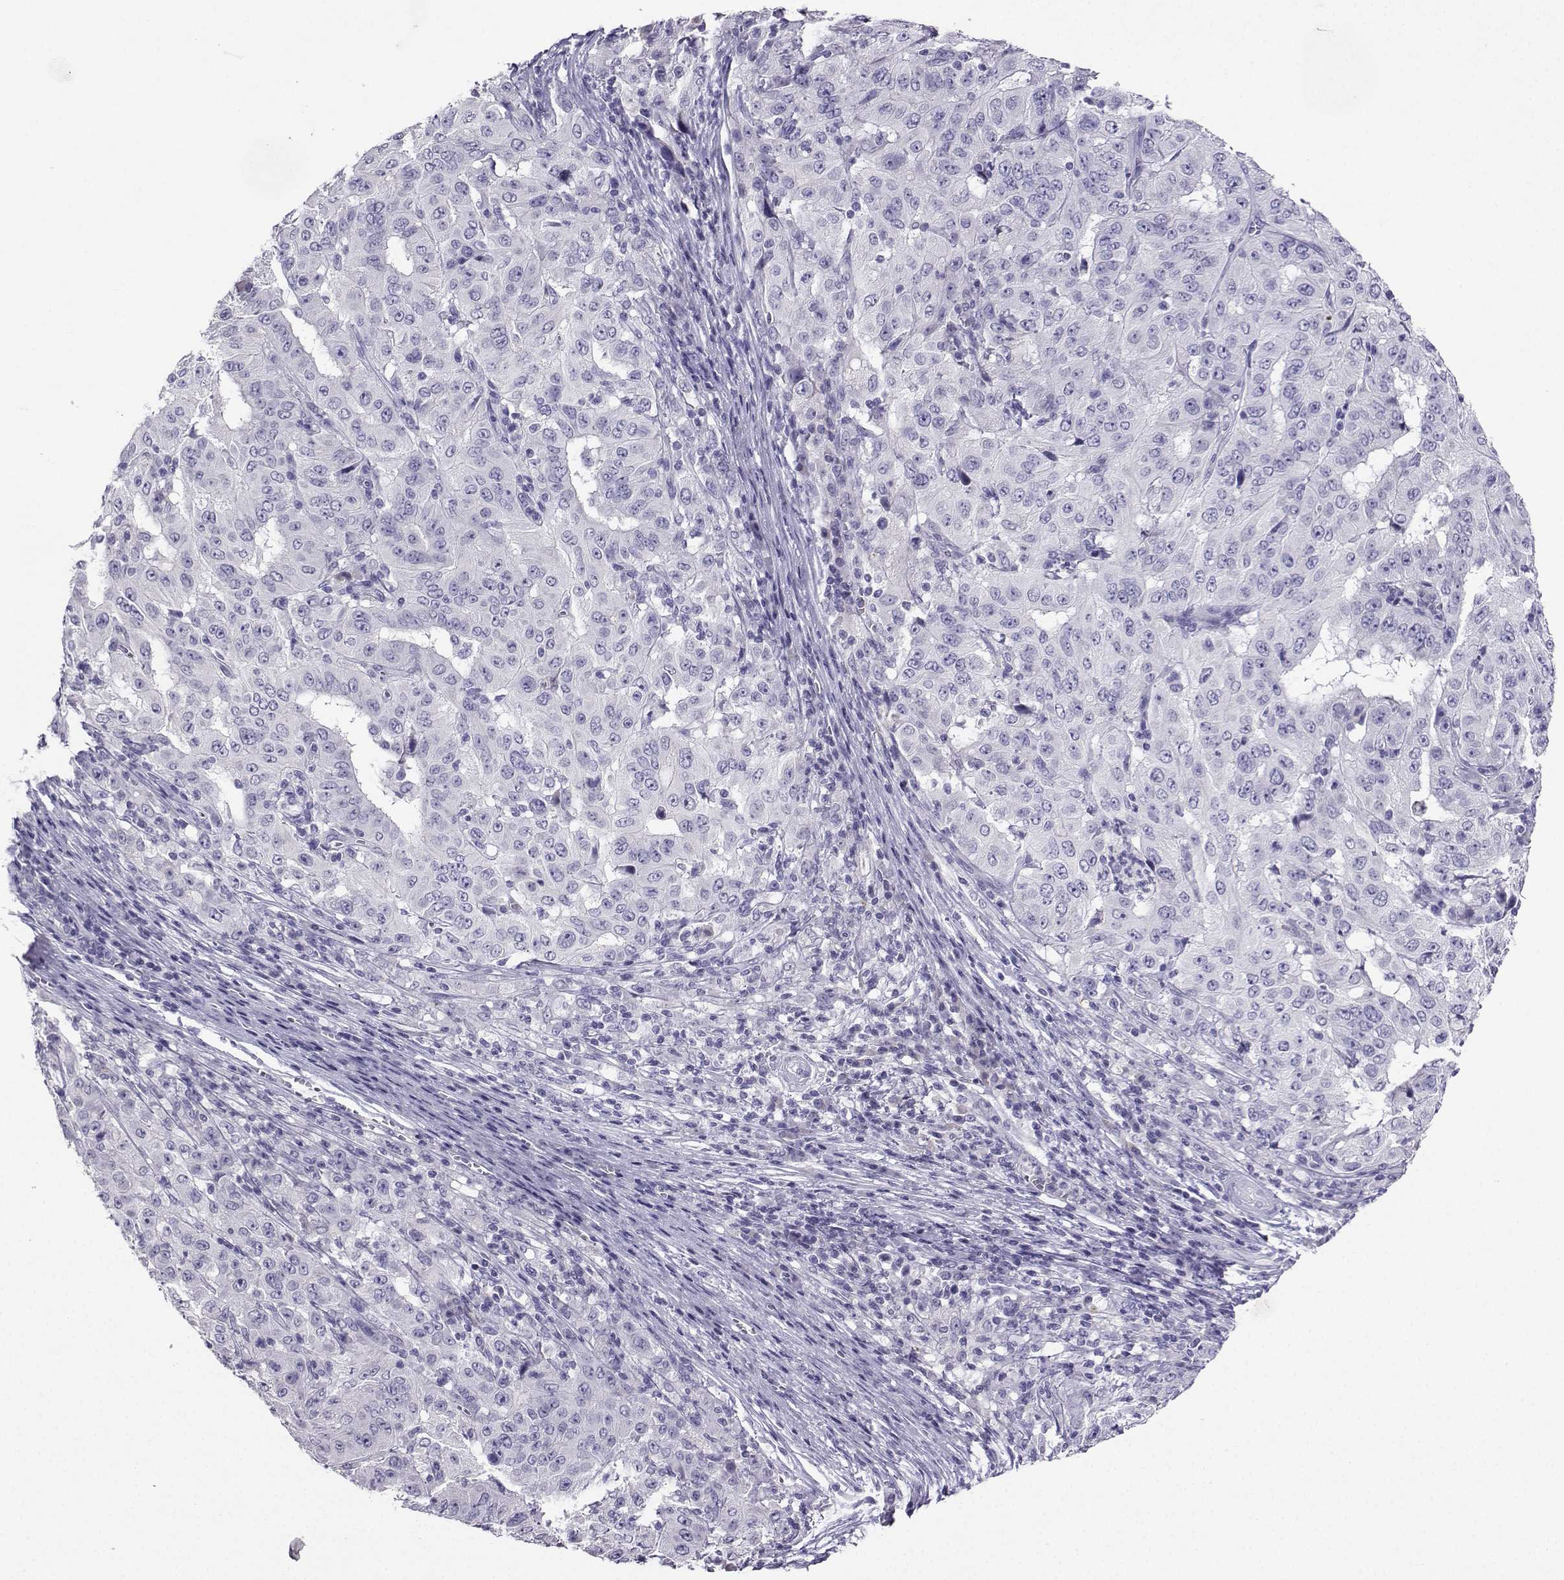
{"staining": {"intensity": "negative", "quantity": "none", "location": "none"}, "tissue": "pancreatic cancer", "cell_type": "Tumor cells", "image_type": "cancer", "snomed": [{"axis": "morphology", "description": "Adenocarcinoma, NOS"}, {"axis": "topography", "description": "Pancreas"}], "caption": "An IHC histopathology image of adenocarcinoma (pancreatic) is shown. There is no staining in tumor cells of adenocarcinoma (pancreatic). (DAB immunohistochemistry visualized using brightfield microscopy, high magnification).", "gene": "GRIK4", "patient": {"sex": "male", "age": 63}}